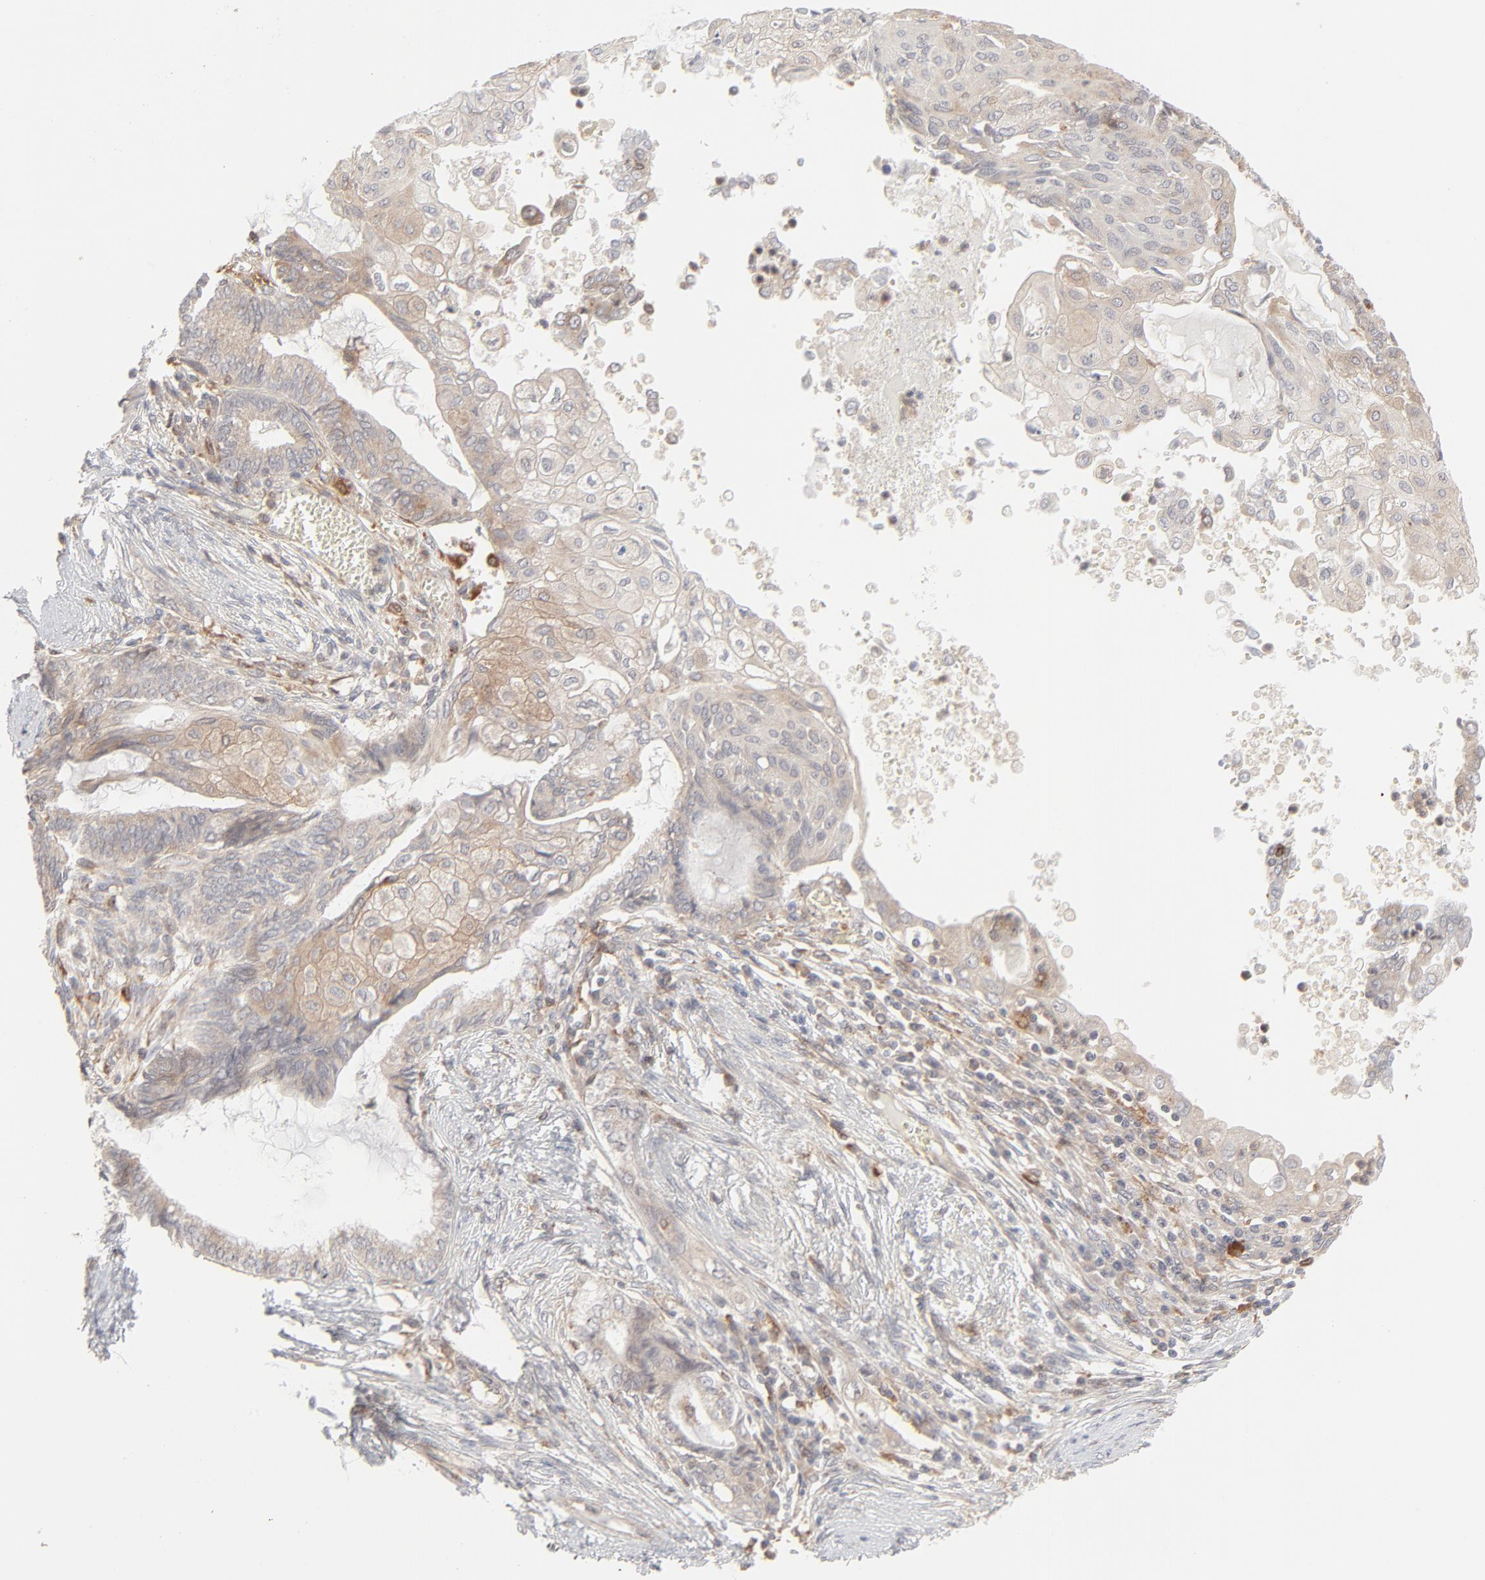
{"staining": {"intensity": "moderate", "quantity": "25%-75%", "location": "cytoplasmic/membranous"}, "tissue": "endometrial cancer", "cell_type": "Tumor cells", "image_type": "cancer", "snomed": [{"axis": "morphology", "description": "Adenocarcinoma, NOS"}, {"axis": "topography", "description": "Endometrium"}], "caption": "About 25%-75% of tumor cells in human adenocarcinoma (endometrial) show moderate cytoplasmic/membranous protein expression as visualized by brown immunohistochemical staining.", "gene": "RAB5C", "patient": {"sex": "female", "age": 79}}